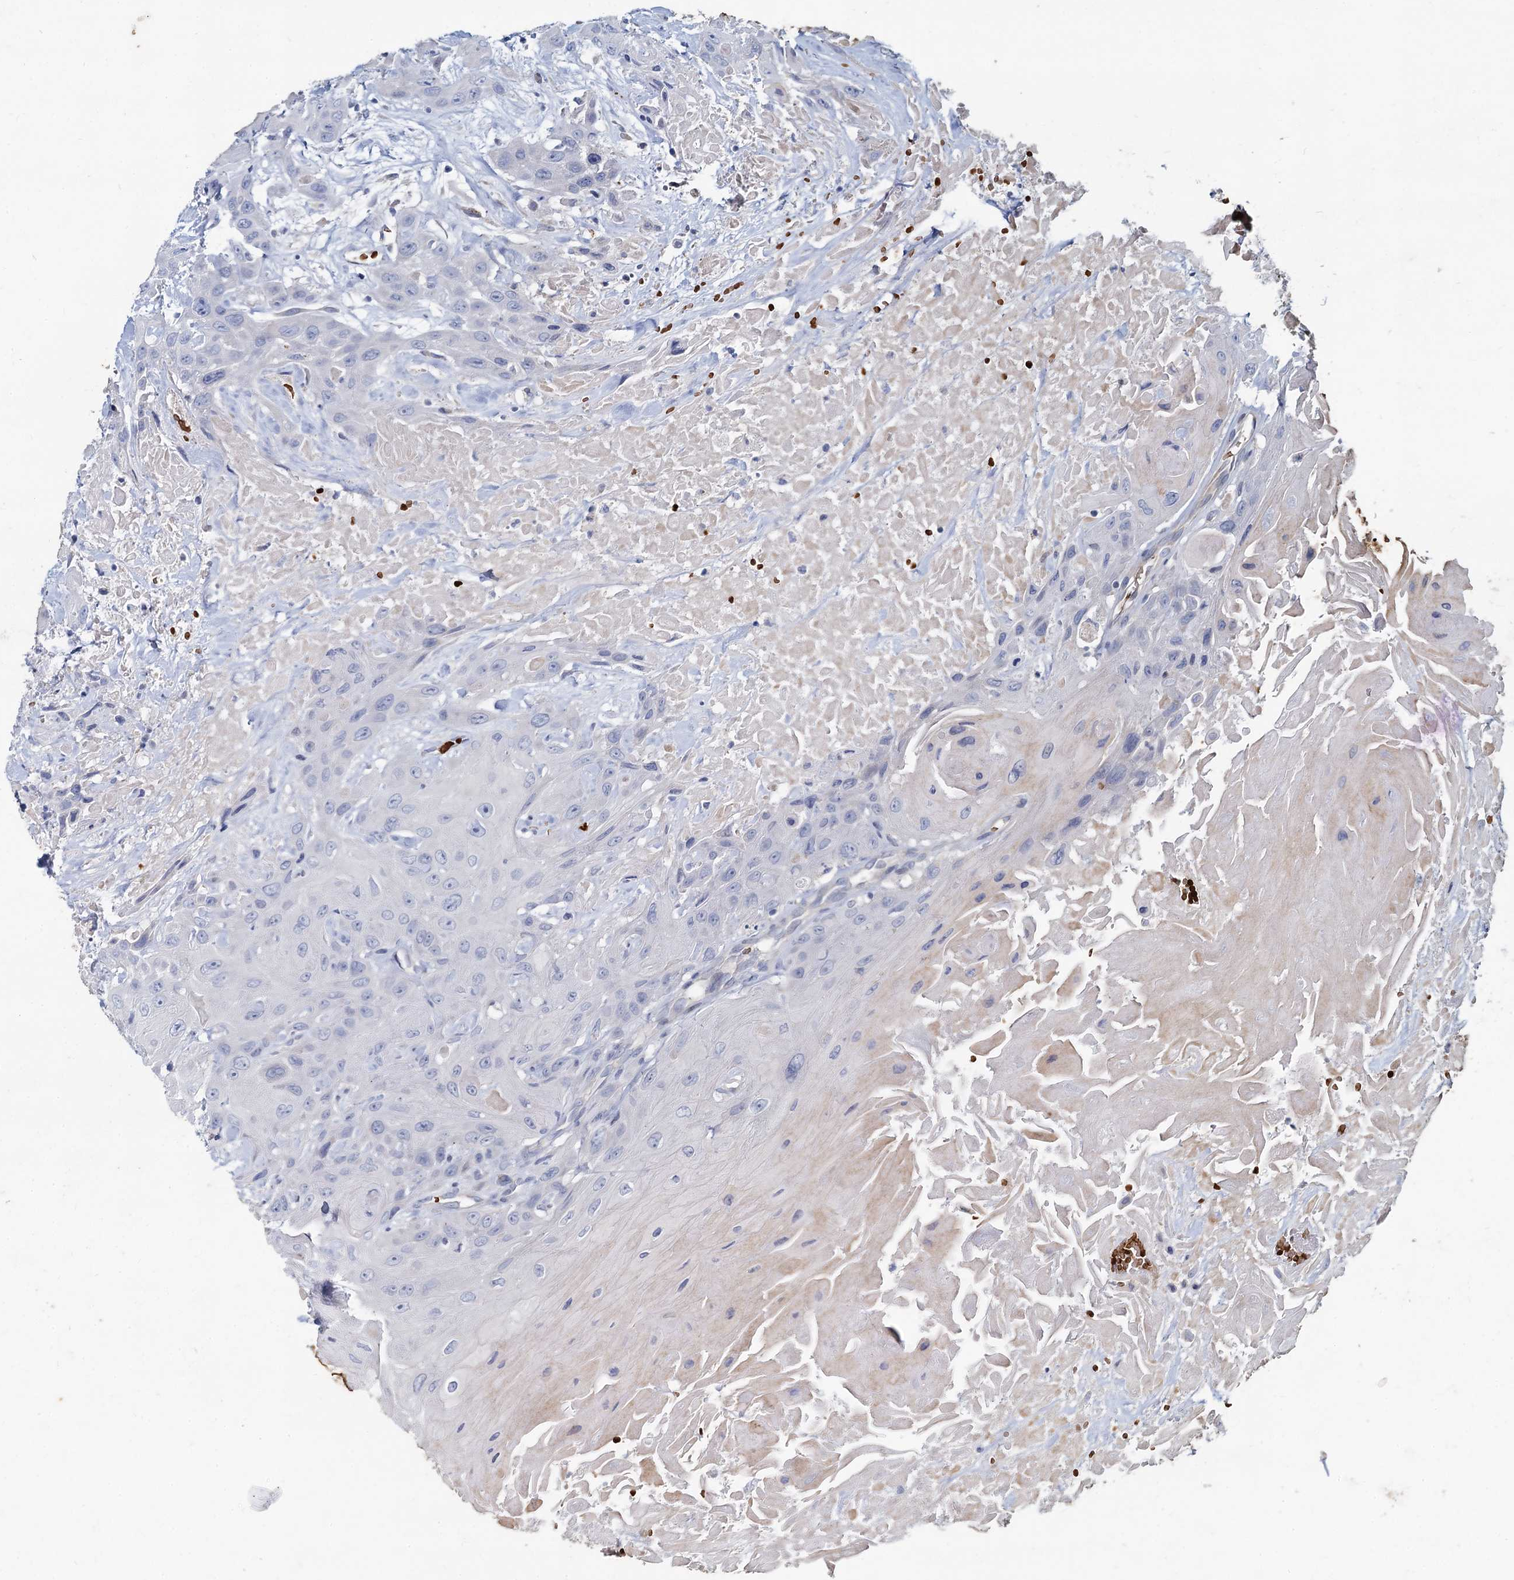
{"staining": {"intensity": "negative", "quantity": "none", "location": "none"}, "tissue": "head and neck cancer", "cell_type": "Tumor cells", "image_type": "cancer", "snomed": [{"axis": "morphology", "description": "Squamous cell carcinoma, NOS"}, {"axis": "topography", "description": "Head-Neck"}], "caption": "High magnification brightfield microscopy of head and neck squamous cell carcinoma stained with DAB (3,3'-diaminobenzidine) (brown) and counterstained with hematoxylin (blue): tumor cells show no significant expression.", "gene": "TCTN2", "patient": {"sex": "male", "age": 81}}